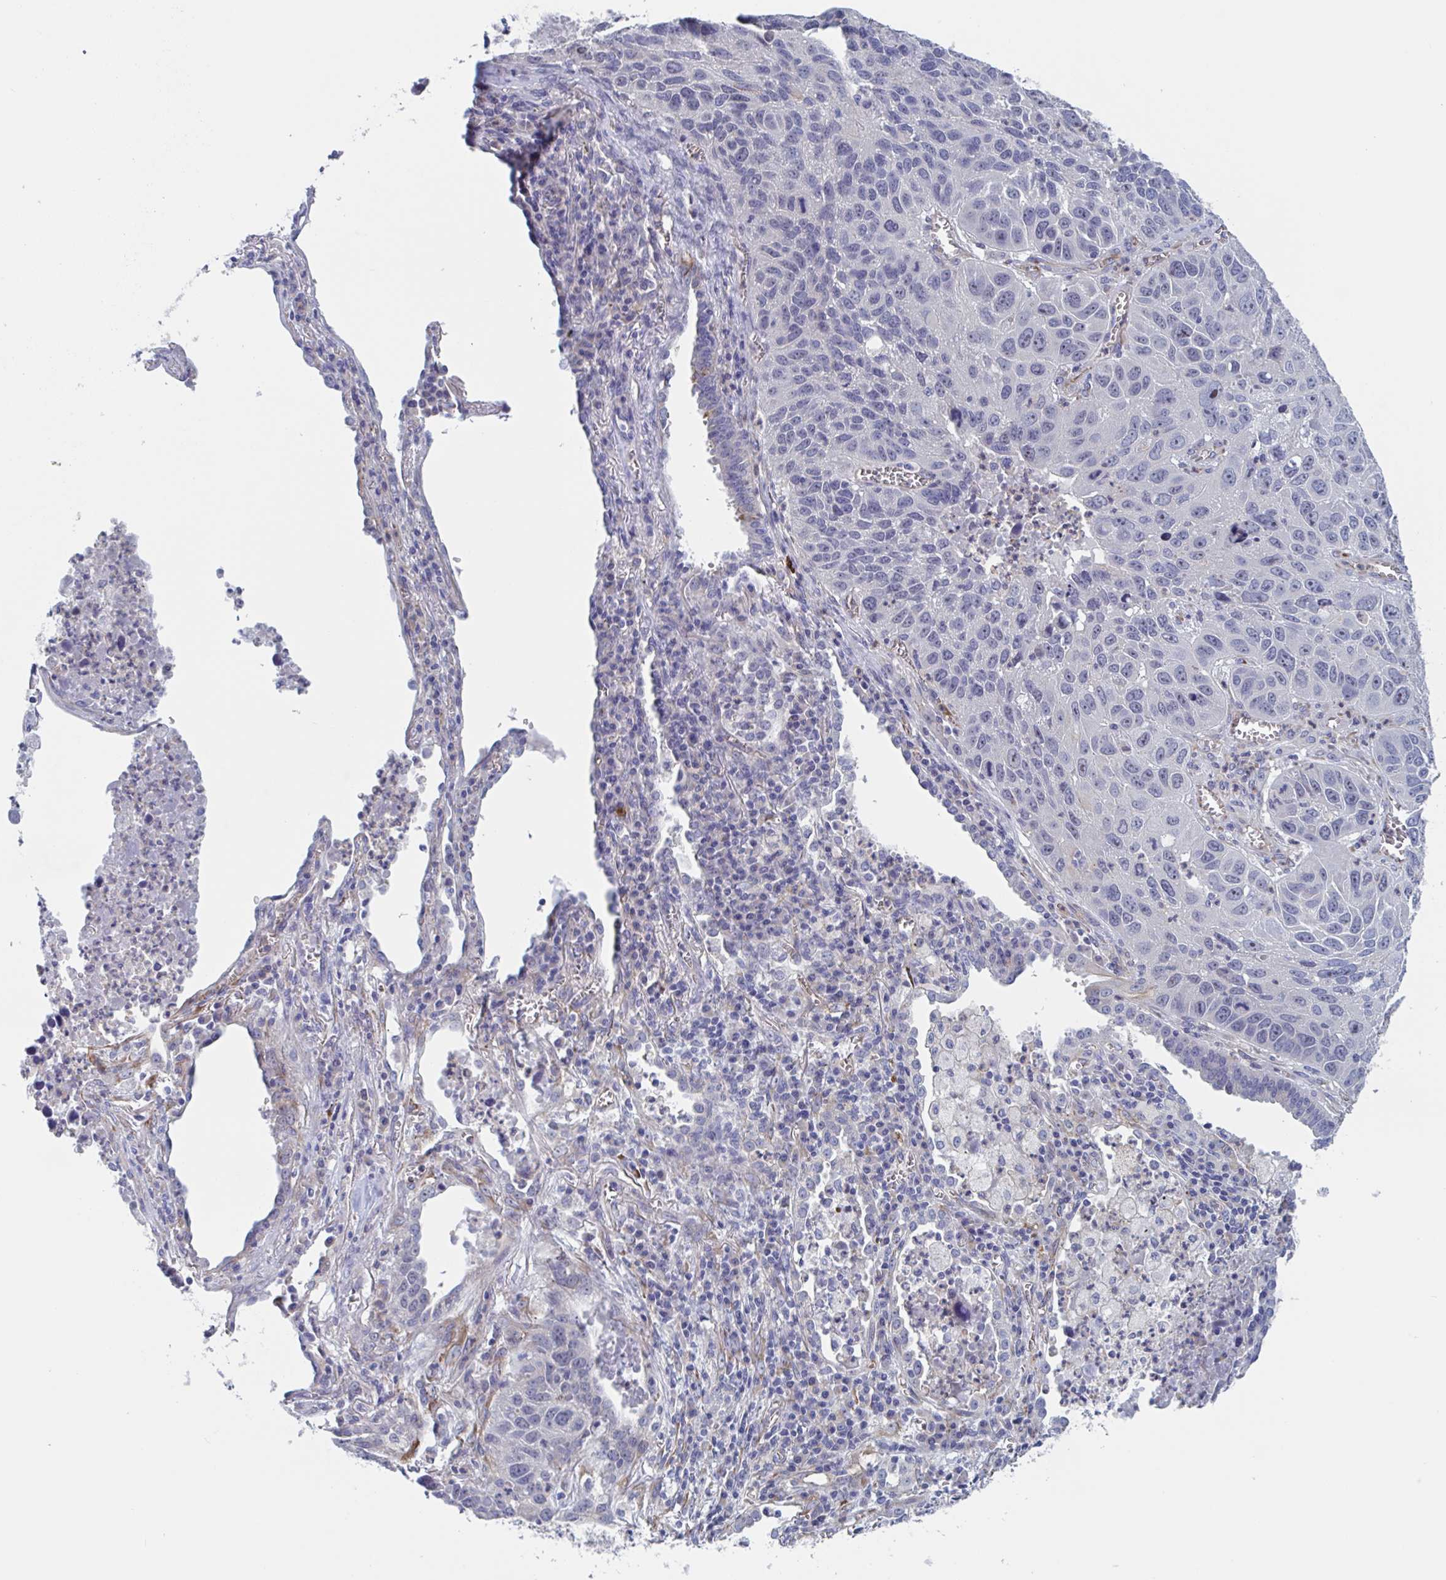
{"staining": {"intensity": "negative", "quantity": "none", "location": "none"}, "tissue": "lung cancer", "cell_type": "Tumor cells", "image_type": "cancer", "snomed": [{"axis": "morphology", "description": "Squamous cell carcinoma, NOS"}, {"axis": "topography", "description": "Lung"}], "caption": "Immunohistochemistry micrograph of neoplastic tissue: human lung cancer (squamous cell carcinoma) stained with DAB (3,3'-diaminobenzidine) displays no significant protein expression in tumor cells.", "gene": "ST14", "patient": {"sex": "female", "age": 61}}